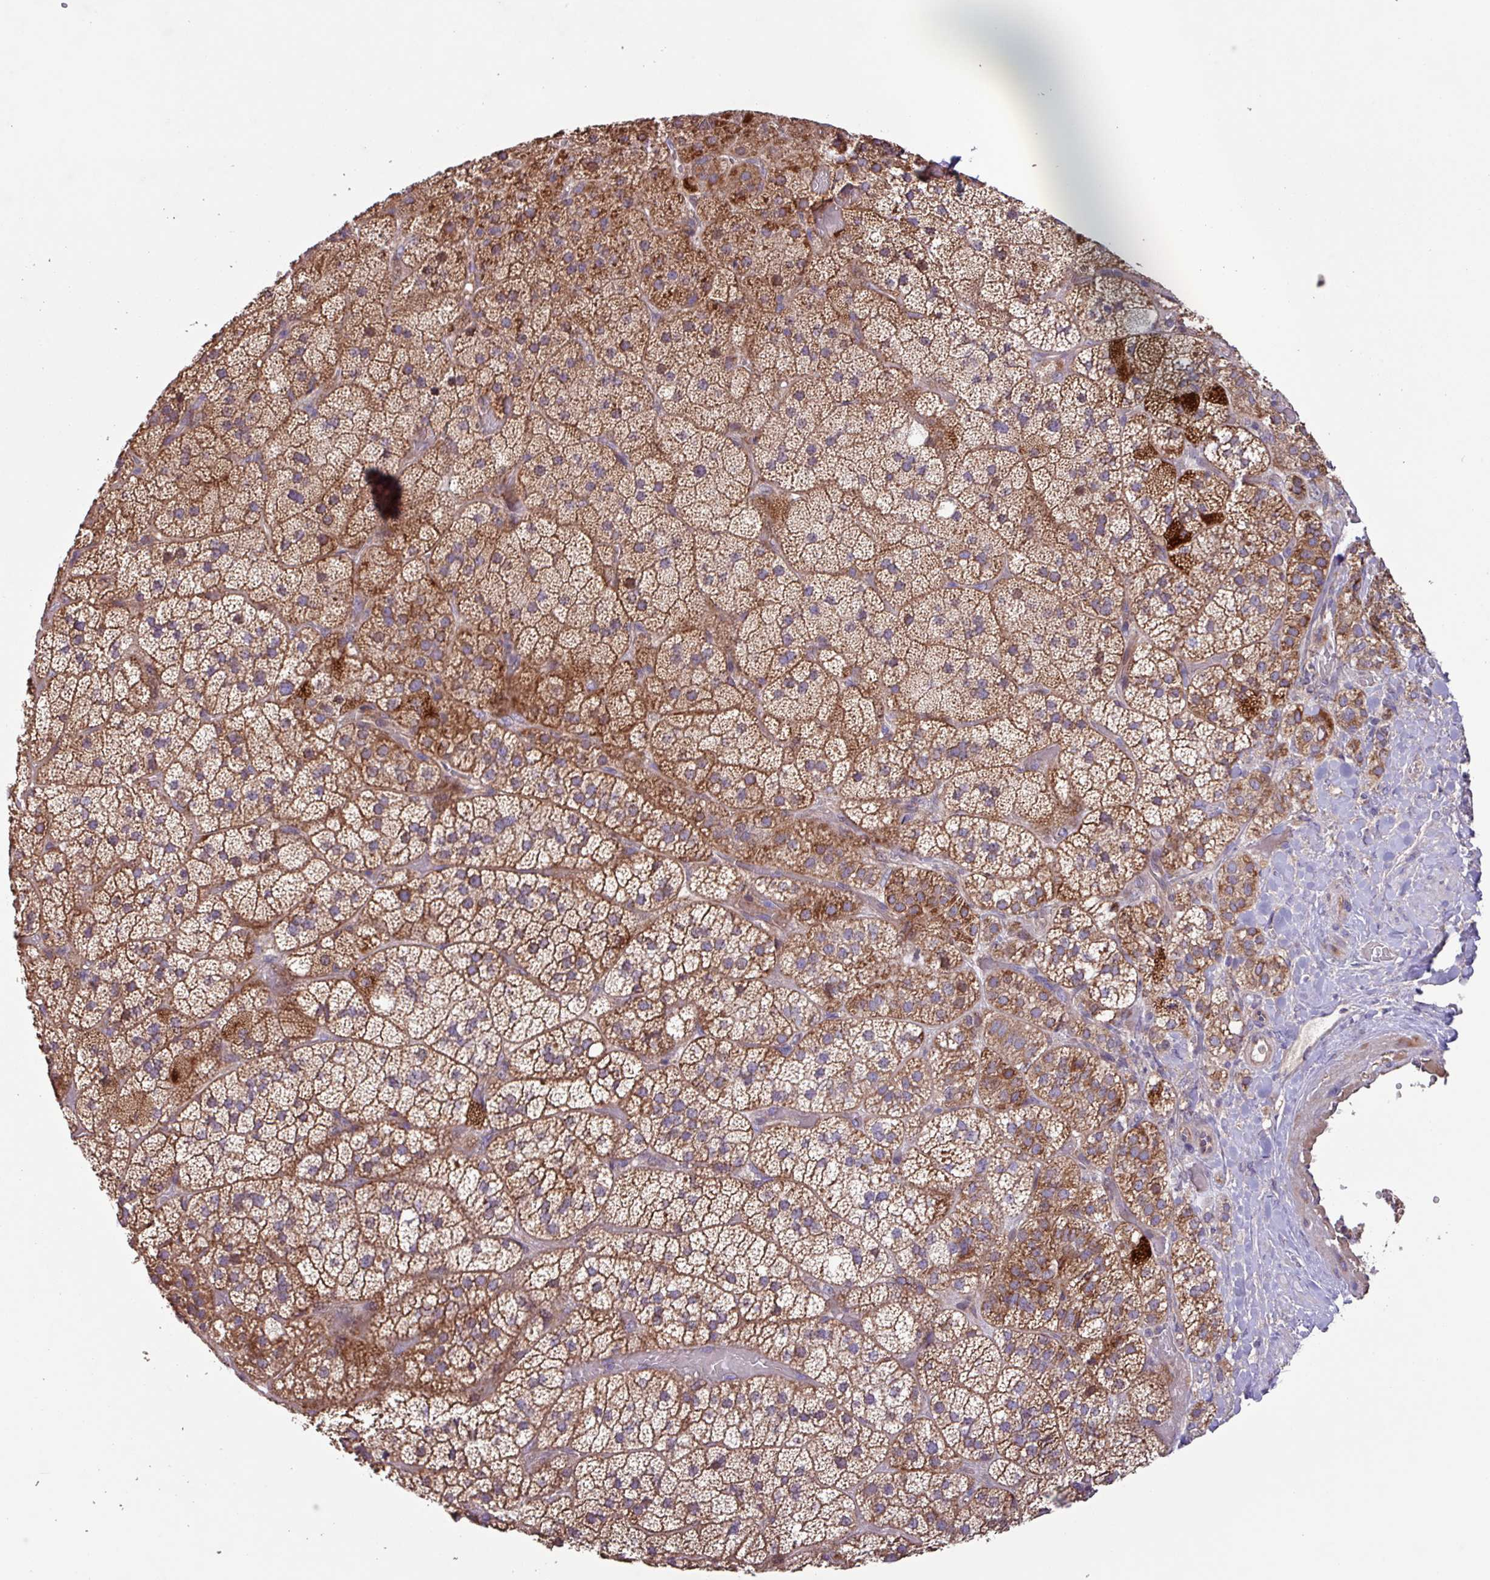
{"staining": {"intensity": "moderate", "quantity": ">75%", "location": "cytoplasmic/membranous"}, "tissue": "adrenal gland", "cell_type": "Glandular cells", "image_type": "normal", "snomed": [{"axis": "morphology", "description": "Normal tissue, NOS"}, {"axis": "topography", "description": "Adrenal gland"}], "caption": "An image showing moderate cytoplasmic/membranous positivity in approximately >75% of glandular cells in unremarkable adrenal gland, as visualized by brown immunohistochemical staining.", "gene": "PTPRQ", "patient": {"sex": "male", "age": 57}}